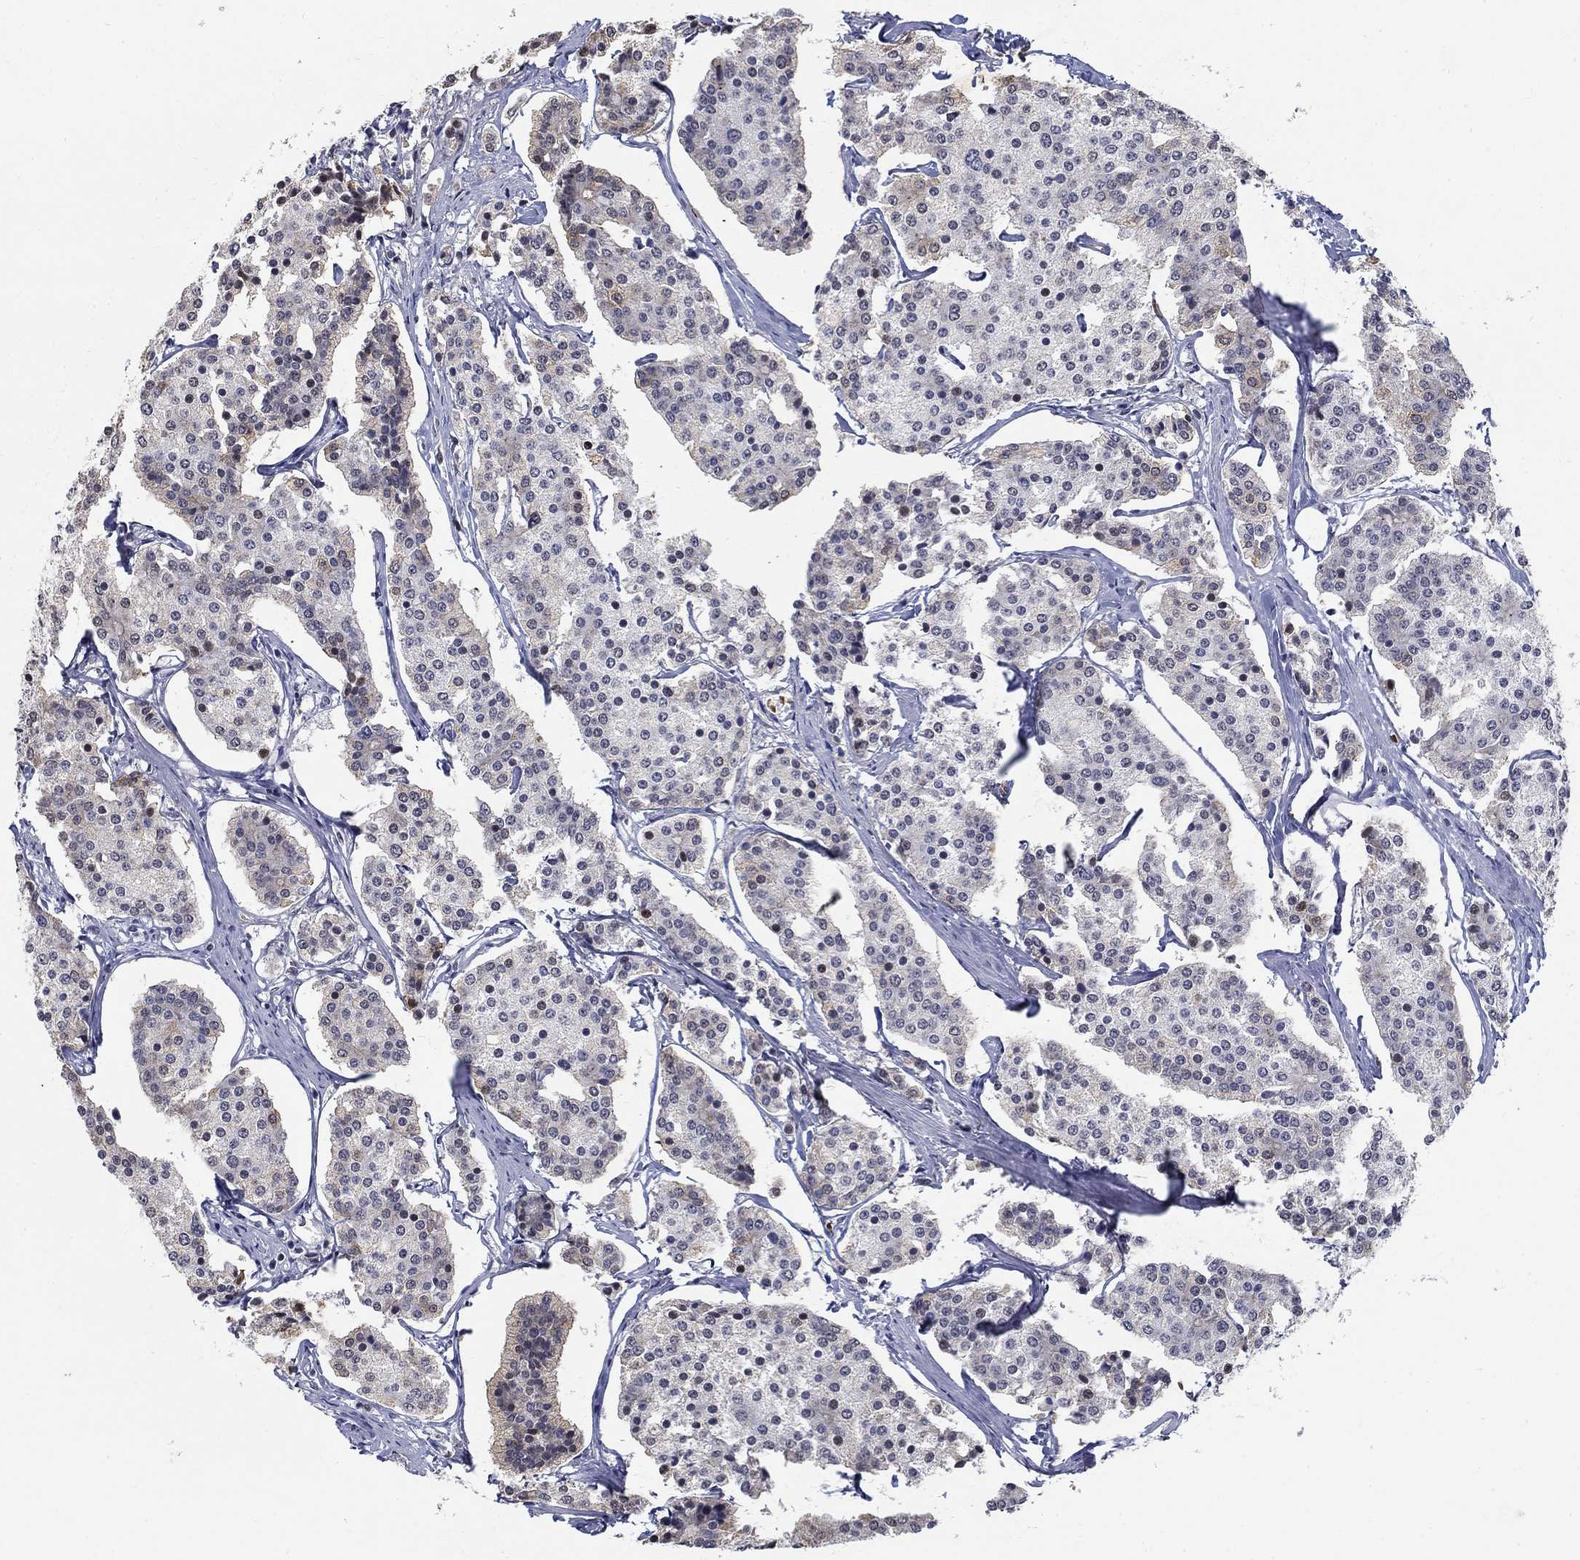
{"staining": {"intensity": "negative", "quantity": "none", "location": "none"}, "tissue": "carcinoid", "cell_type": "Tumor cells", "image_type": "cancer", "snomed": [{"axis": "morphology", "description": "Carcinoid, malignant, NOS"}, {"axis": "topography", "description": "Small intestine"}], "caption": "This micrograph is of malignant carcinoid stained with immunohistochemistry to label a protein in brown with the nuclei are counter-stained blue. There is no staining in tumor cells.", "gene": "BHLHE22", "patient": {"sex": "female", "age": 65}}